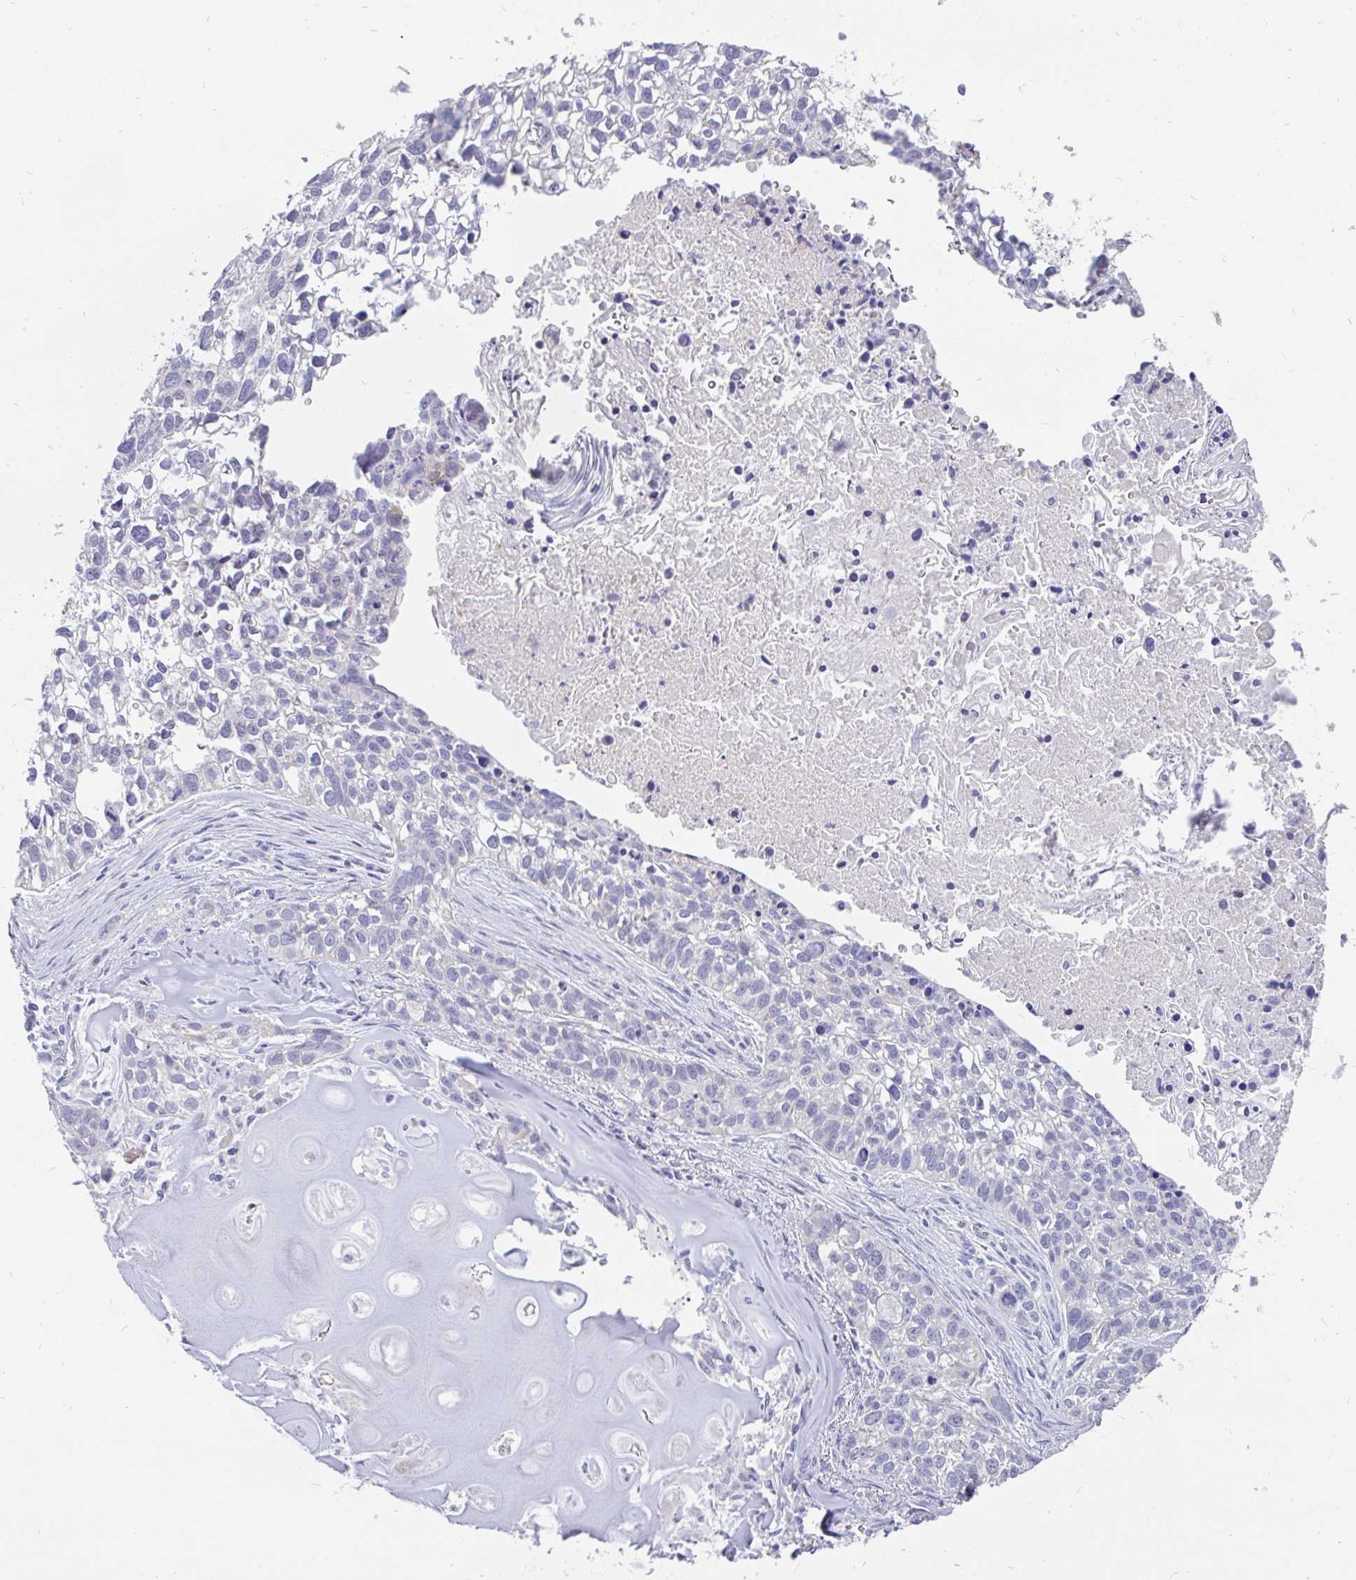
{"staining": {"intensity": "negative", "quantity": "none", "location": "none"}, "tissue": "lung cancer", "cell_type": "Tumor cells", "image_type": "cancer", "snomed": [{"axis": "morphology", "description": "Squamous cell carcinoma, NOS"}, {"axis": "topography", "description": "Lung"}], "caption": "An immunohistochemistry image of lung cancer (squamous cell carcinoma) is shown. There is no staining in tumor cells of lung cancer (squamous cell carcinoma). Brightfield microscopy of immunohistochemistry stained with DAB (brown) and hematoxylin (blue), captured at high magnification.", "gene": "INTS5", "patient": {"sex": "male", "age": 74}}